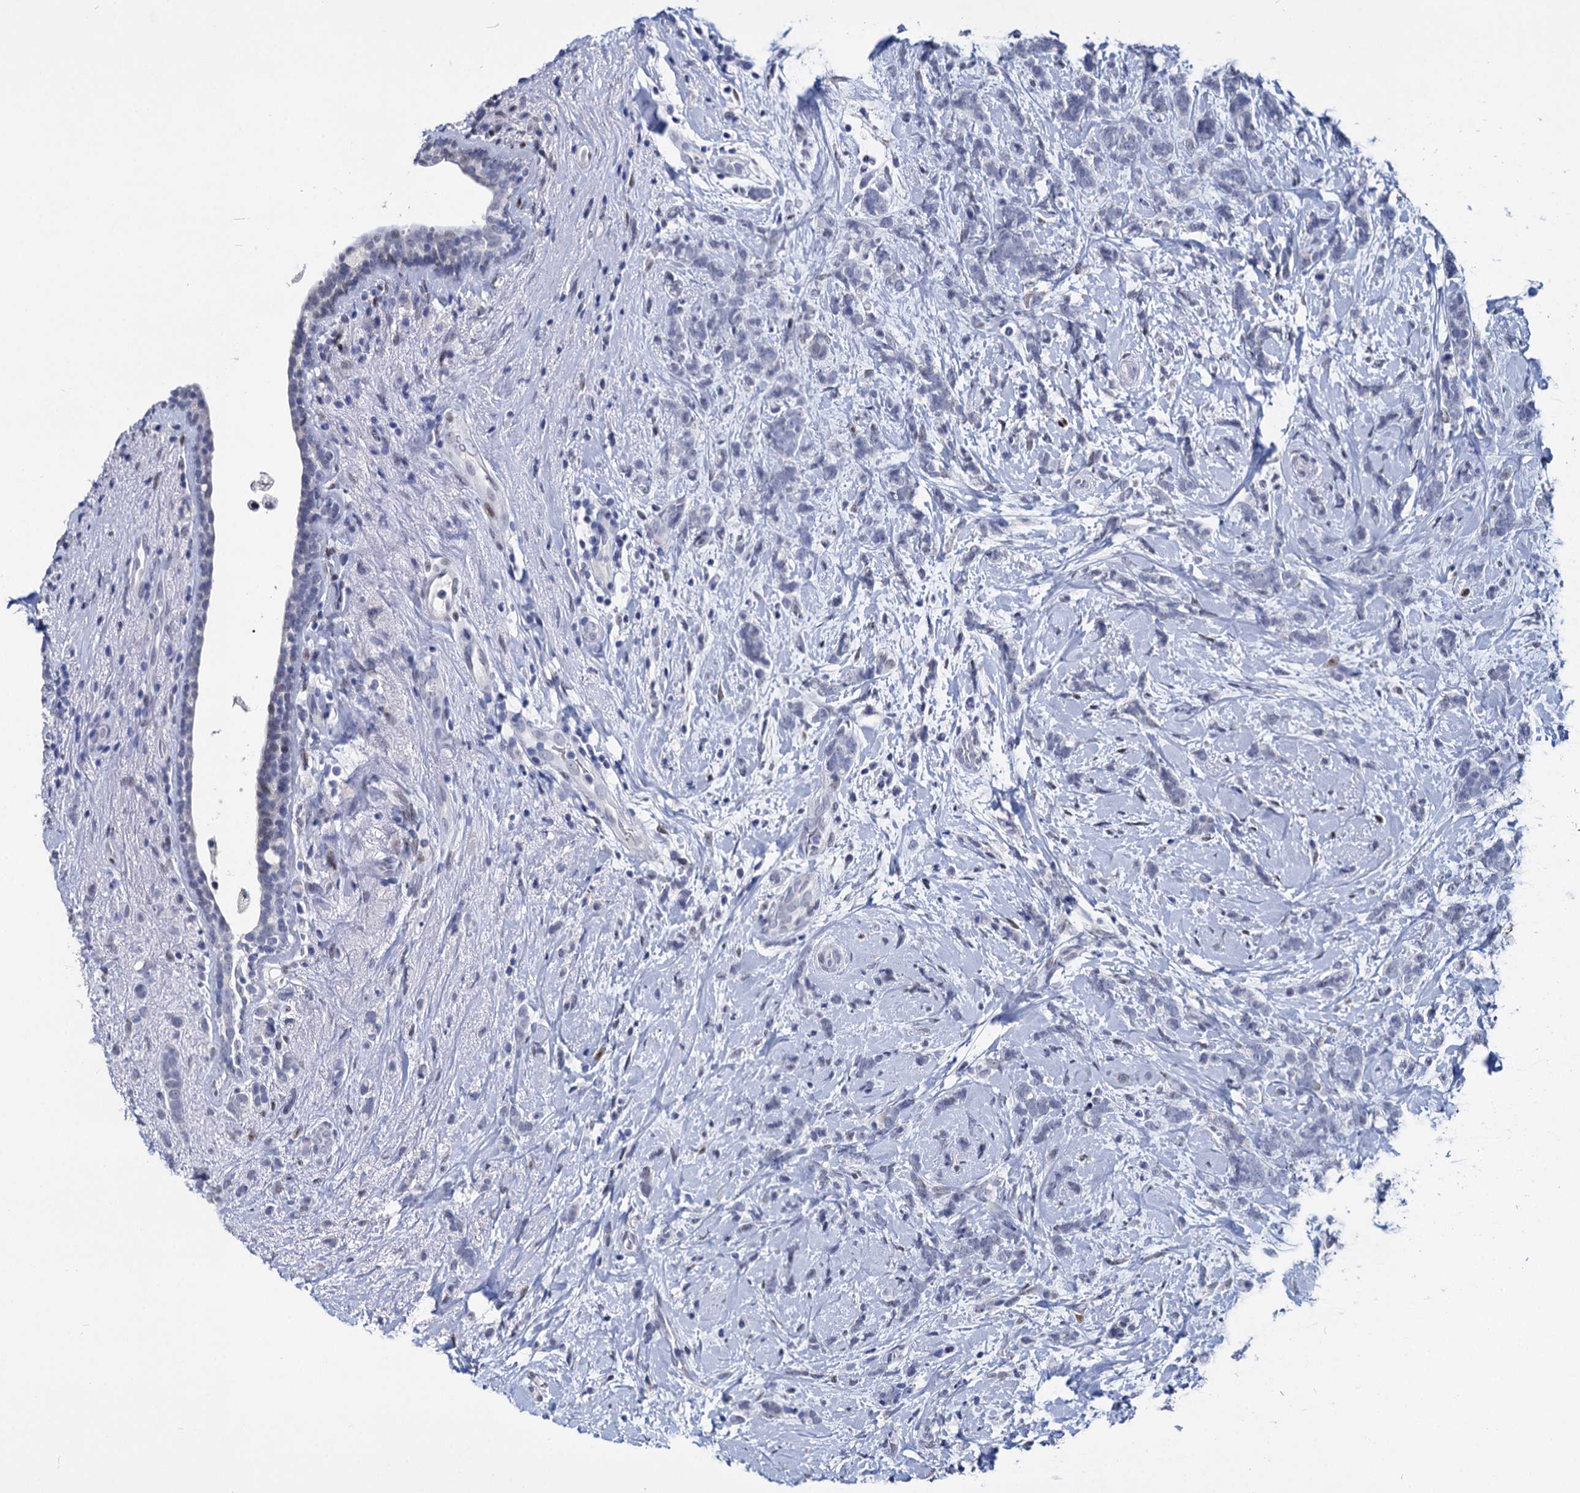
{"staining": {"intensity": "negative", "quantity": "none", "location": "none"}, "tissue": "breast cancer", "cell_type": "Tumor cells", "image_type": "cancer", "snomed": [{"axis": "morphology", "description": "Lobular carcinoma"}, {"axis": "topography", "description": "Breast"}], "caption": "An immunohistochemistry (IHC) micrograph of breast cancer is shown. There is no staining in tumor cells of breast cancer.", "gene": "MAGEA4", "patient": {"sex": "female", "age": 58}}